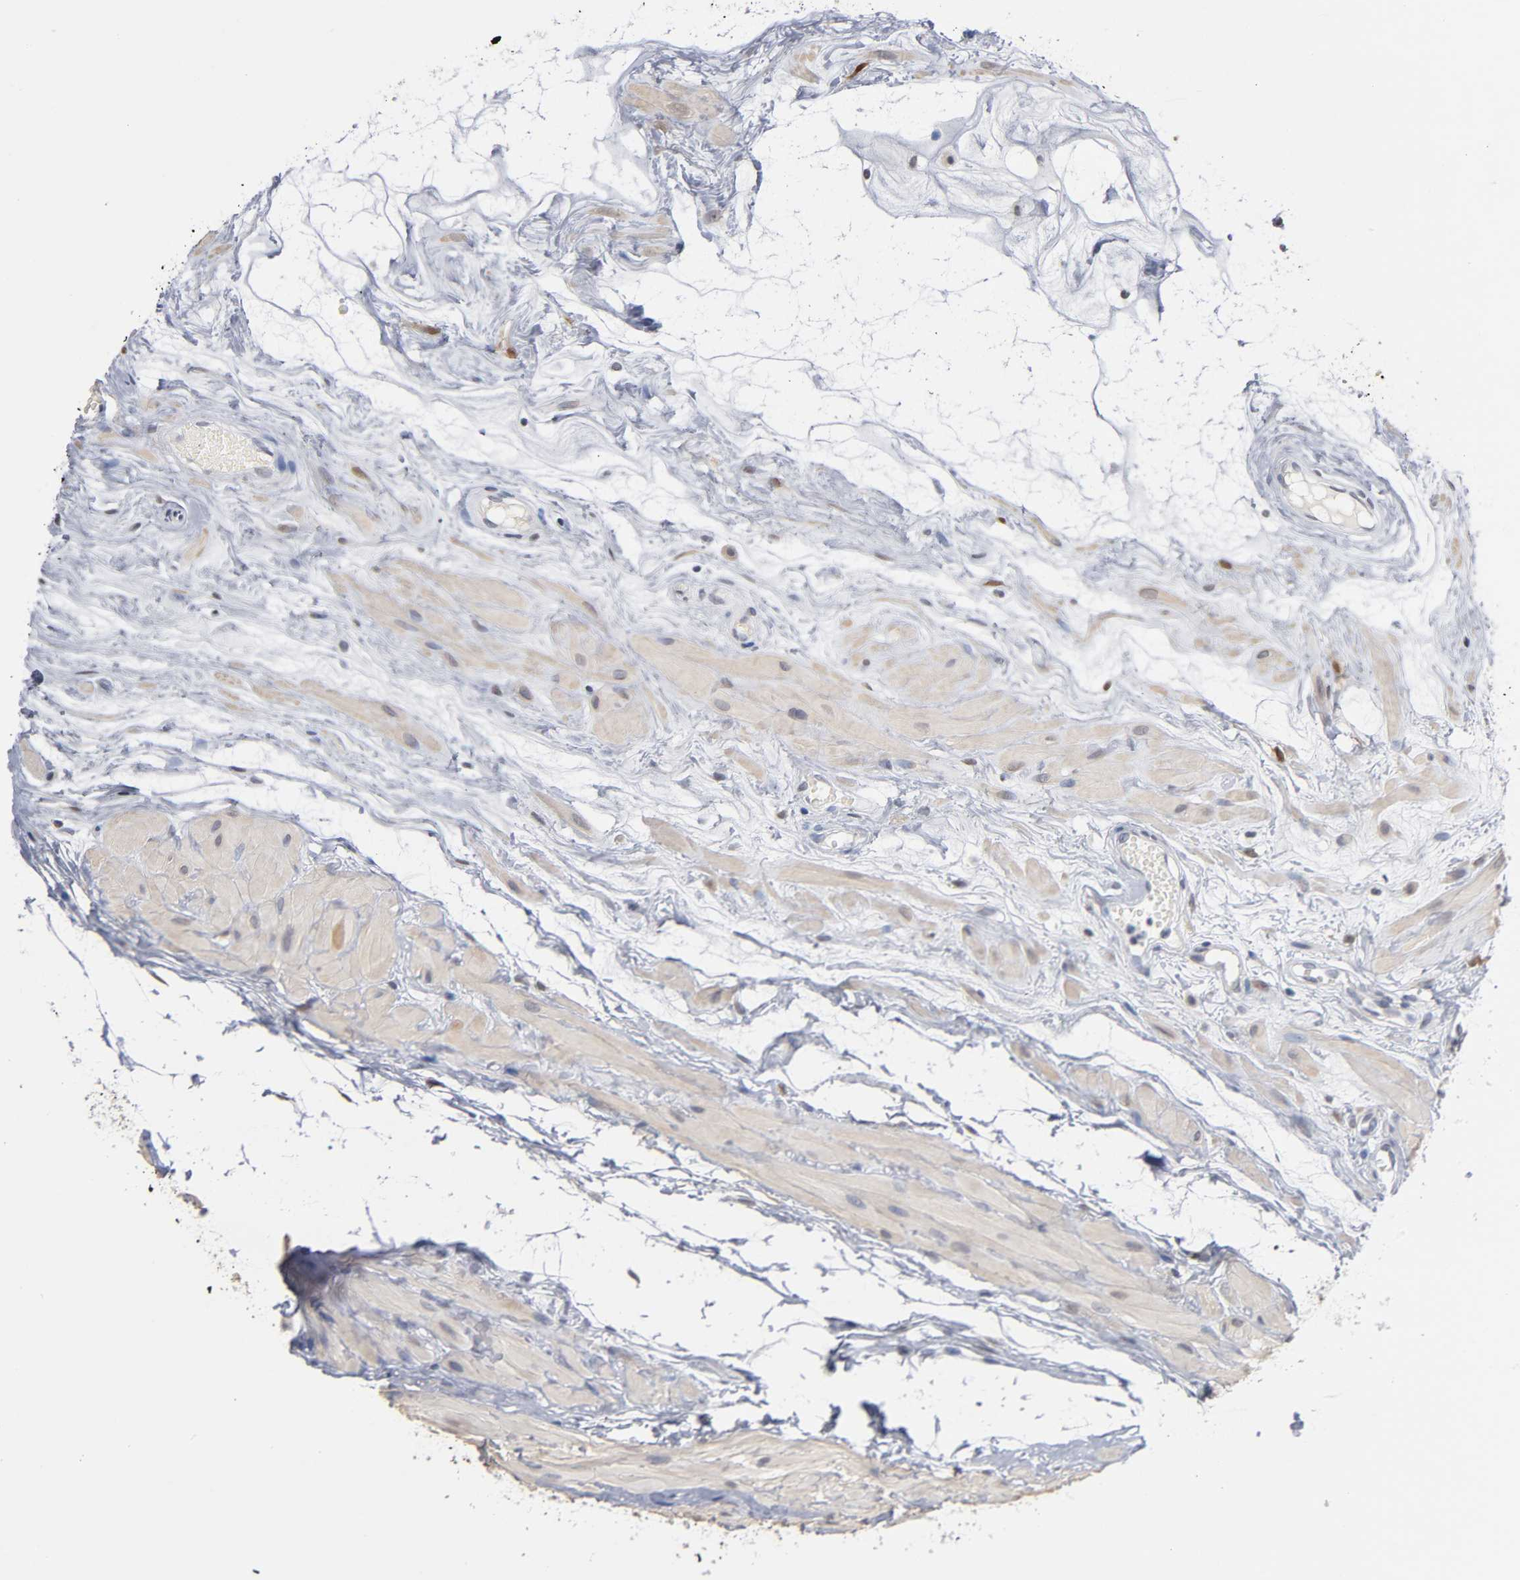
{"staining": {"intensity": "weak", "quantity": "25%-75%", "location": "cytoplasmic/membranous,nuclear"}, "tissue": "epididymis", "cell_type": "Glandular cells", "image_type": "normal", "snomed": [{"axis": "morphology", "description": "Normal tissue, NOS"}, {"axis": "morphology", "description": "Atrophy, NOS"}, {"axis": "topography", "description": "Testis"}, {"axis": "topography", "description": "Epididymis"}], "caption": "Immunohistochemistry (IHC) image of normal human epididymis stained for a protein (brown), which reveals low levels of weak cytoplasmic/membranous,nuclear positivity in about 25%-75% of glandular cells.", "gene": "CRABP2", "patient": {"sex": "male", "age": 18}}